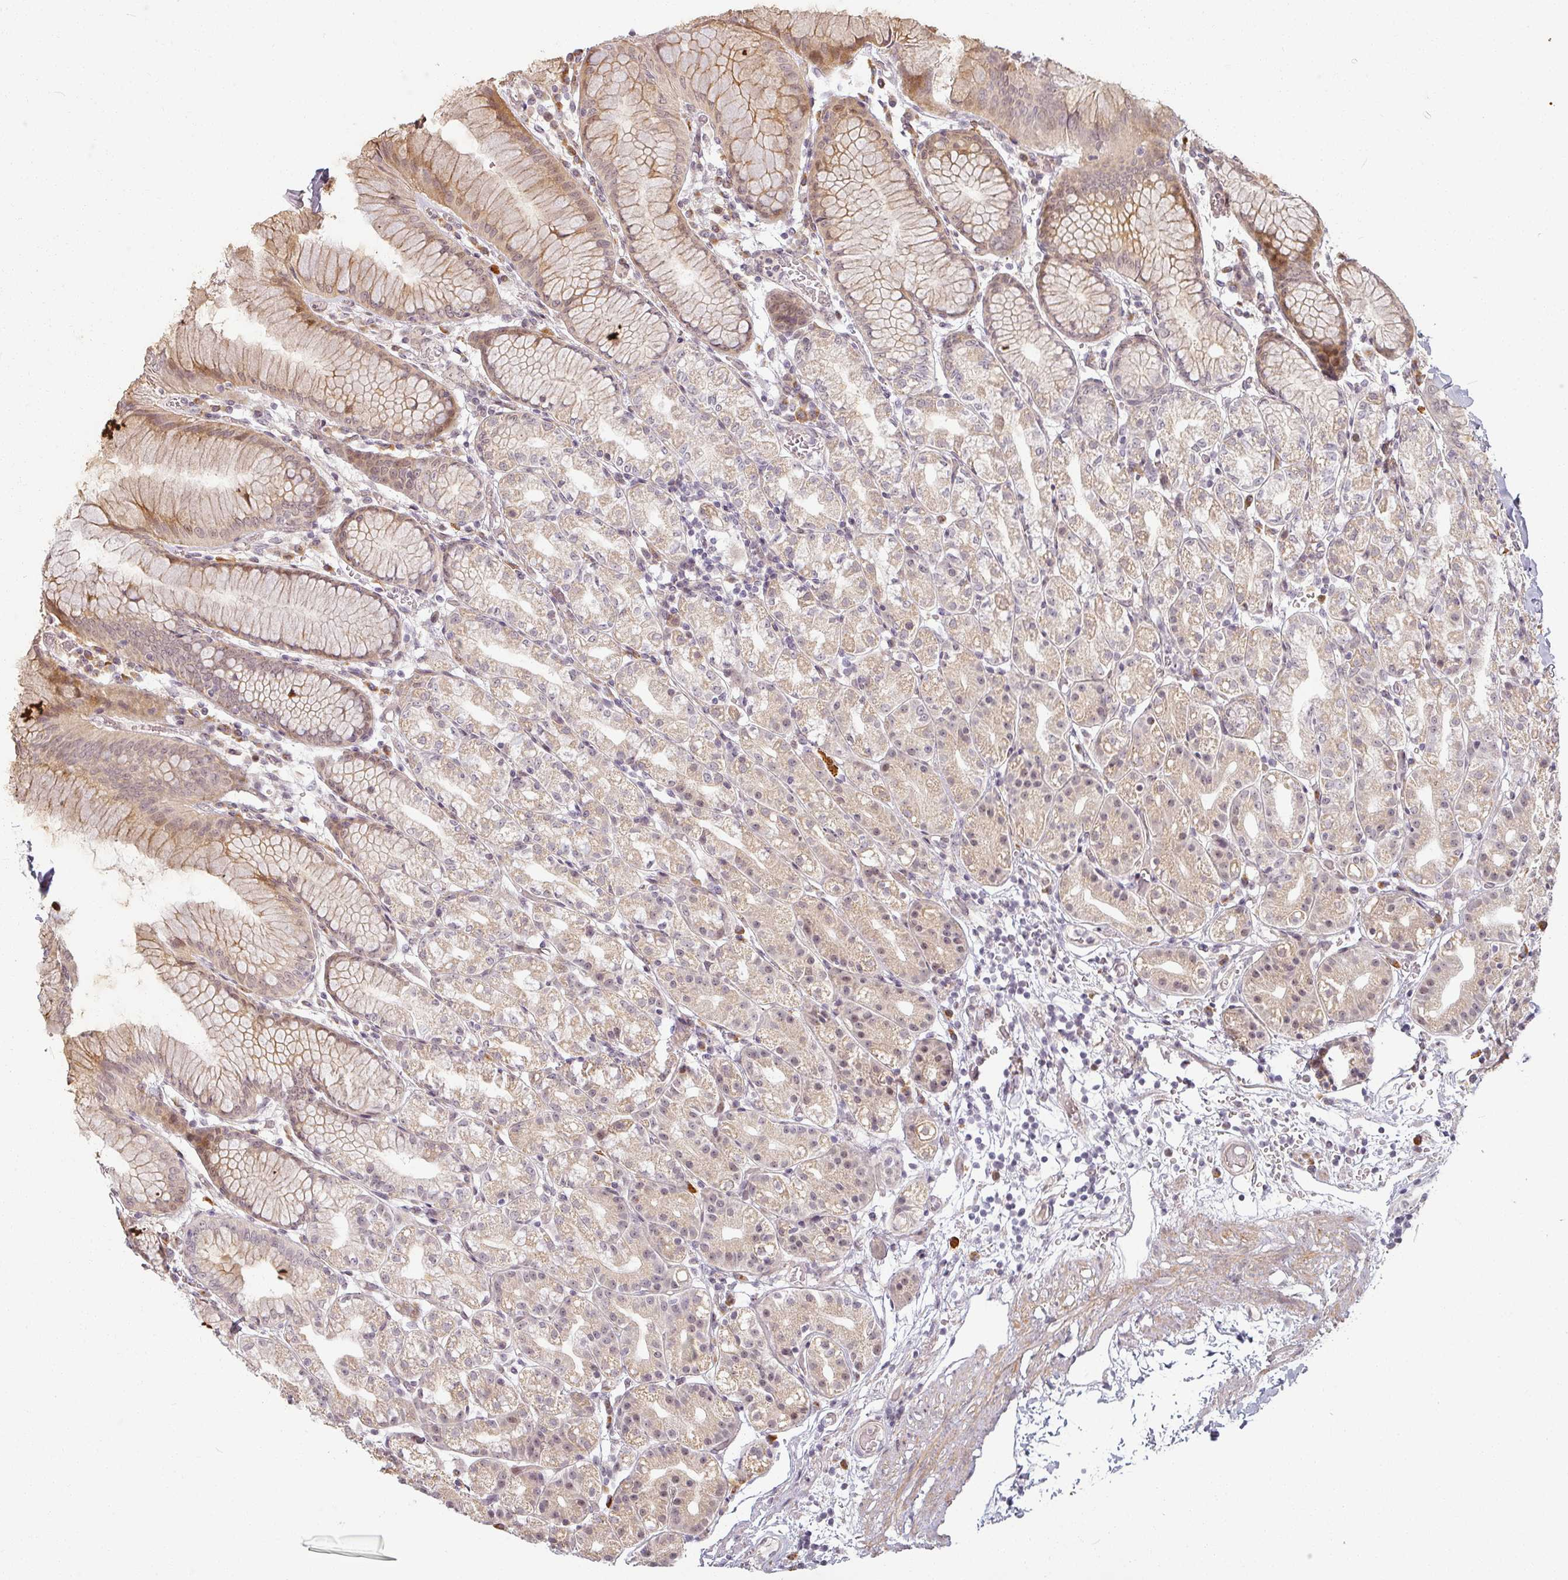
{"staining": {"intensity": "moderate", "quantity": ">75%", "location": "cytoplasmic/membranous,nuclear"}, "tissue": "stomach", "cell_type": "Glandular cells", "image_type": "normal", "snomed": [{"axis": "morphology", "description": "Normal tissue, NOS"}, {"axis": "topography", "description": "Stomach"}], "caption": "Immunohistochemistry image of unremarkable stomach stained for a protein (brown), which shows medium levels of moderate cytoplasmic/membranous,nuclear staining in about >75% of glandular cells.", "gene": "MED19", "patient": {"sex": "female", "age": 57}}